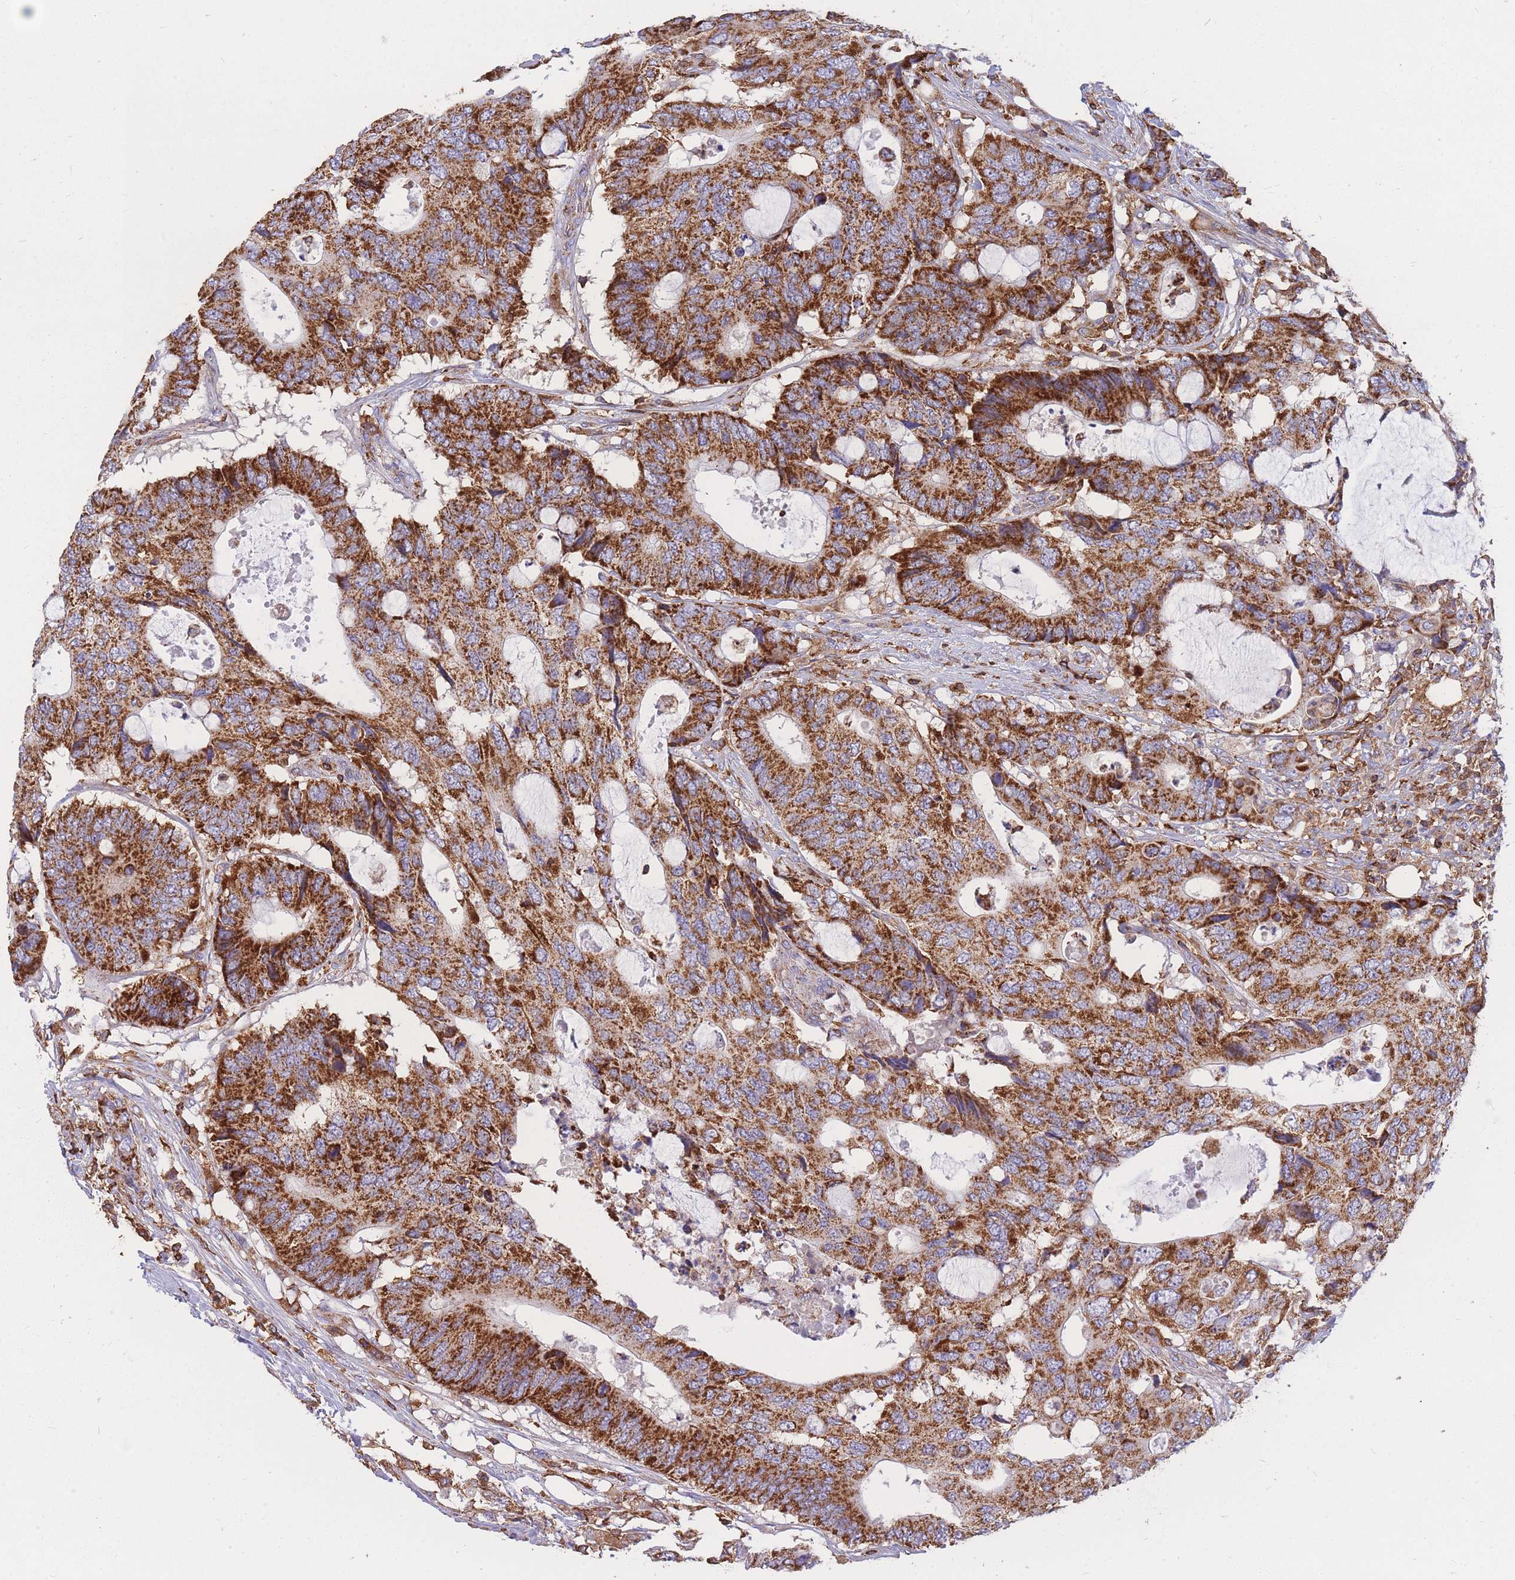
{"staining": {"intensity": "strong", "quantity": ">75%", "location": "cytoplasmic/membranous"}, "tissue": "colorectal cancer", "cell_type": "Tumor cells", "image_type": "cancer", "snomed": [{"axis": "morphology", "description": "Adenocarcinoma, NOS"}, {"axis": "topography", "description": "Colon"}], "caption": "Colorectal adenocarcinoma stained for a protein shows strong cytoplasmic/membranous positivity in tumor cells.", "gene": "MRPL54", "patient": {"sex": "male", "age": 71}}